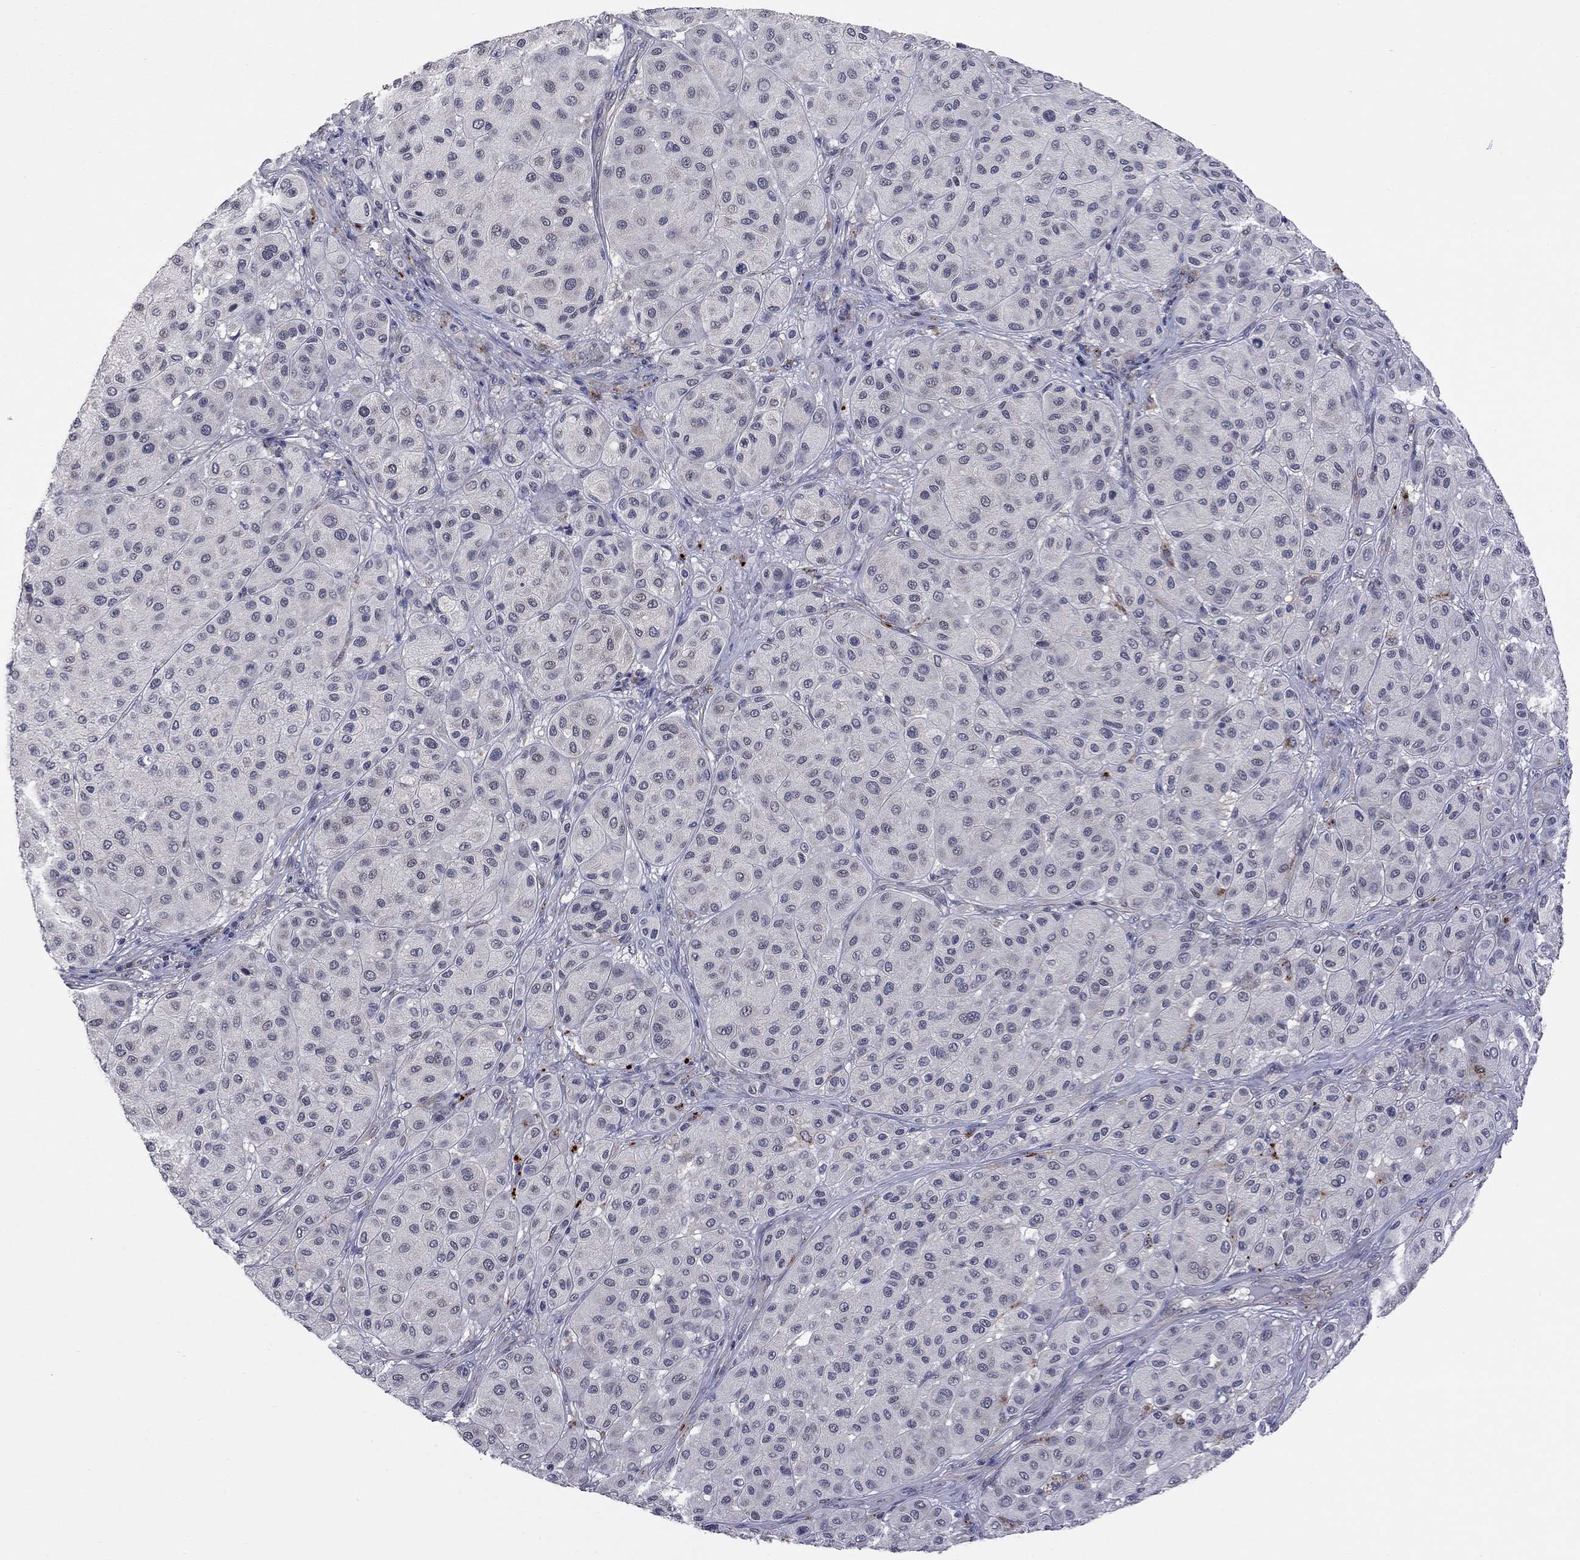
{"staining": {"intensity": "negative", "quantity": "none", "location": "none"}, "tissue": "melanoma", "cell_type": "Tumor cells", "image_type": "cancer", "snomed": [{"axis": "morphology", "description": "Malignant melanoma, Metastatic site"}, {"axis": "topography", "description": "Smooth muscle"}], "caption": "The histopathology image displays no significant expression in tumor cells of melanoma.", "gene": "FABP12", "patient": {"sex": "male", "age": 41}}